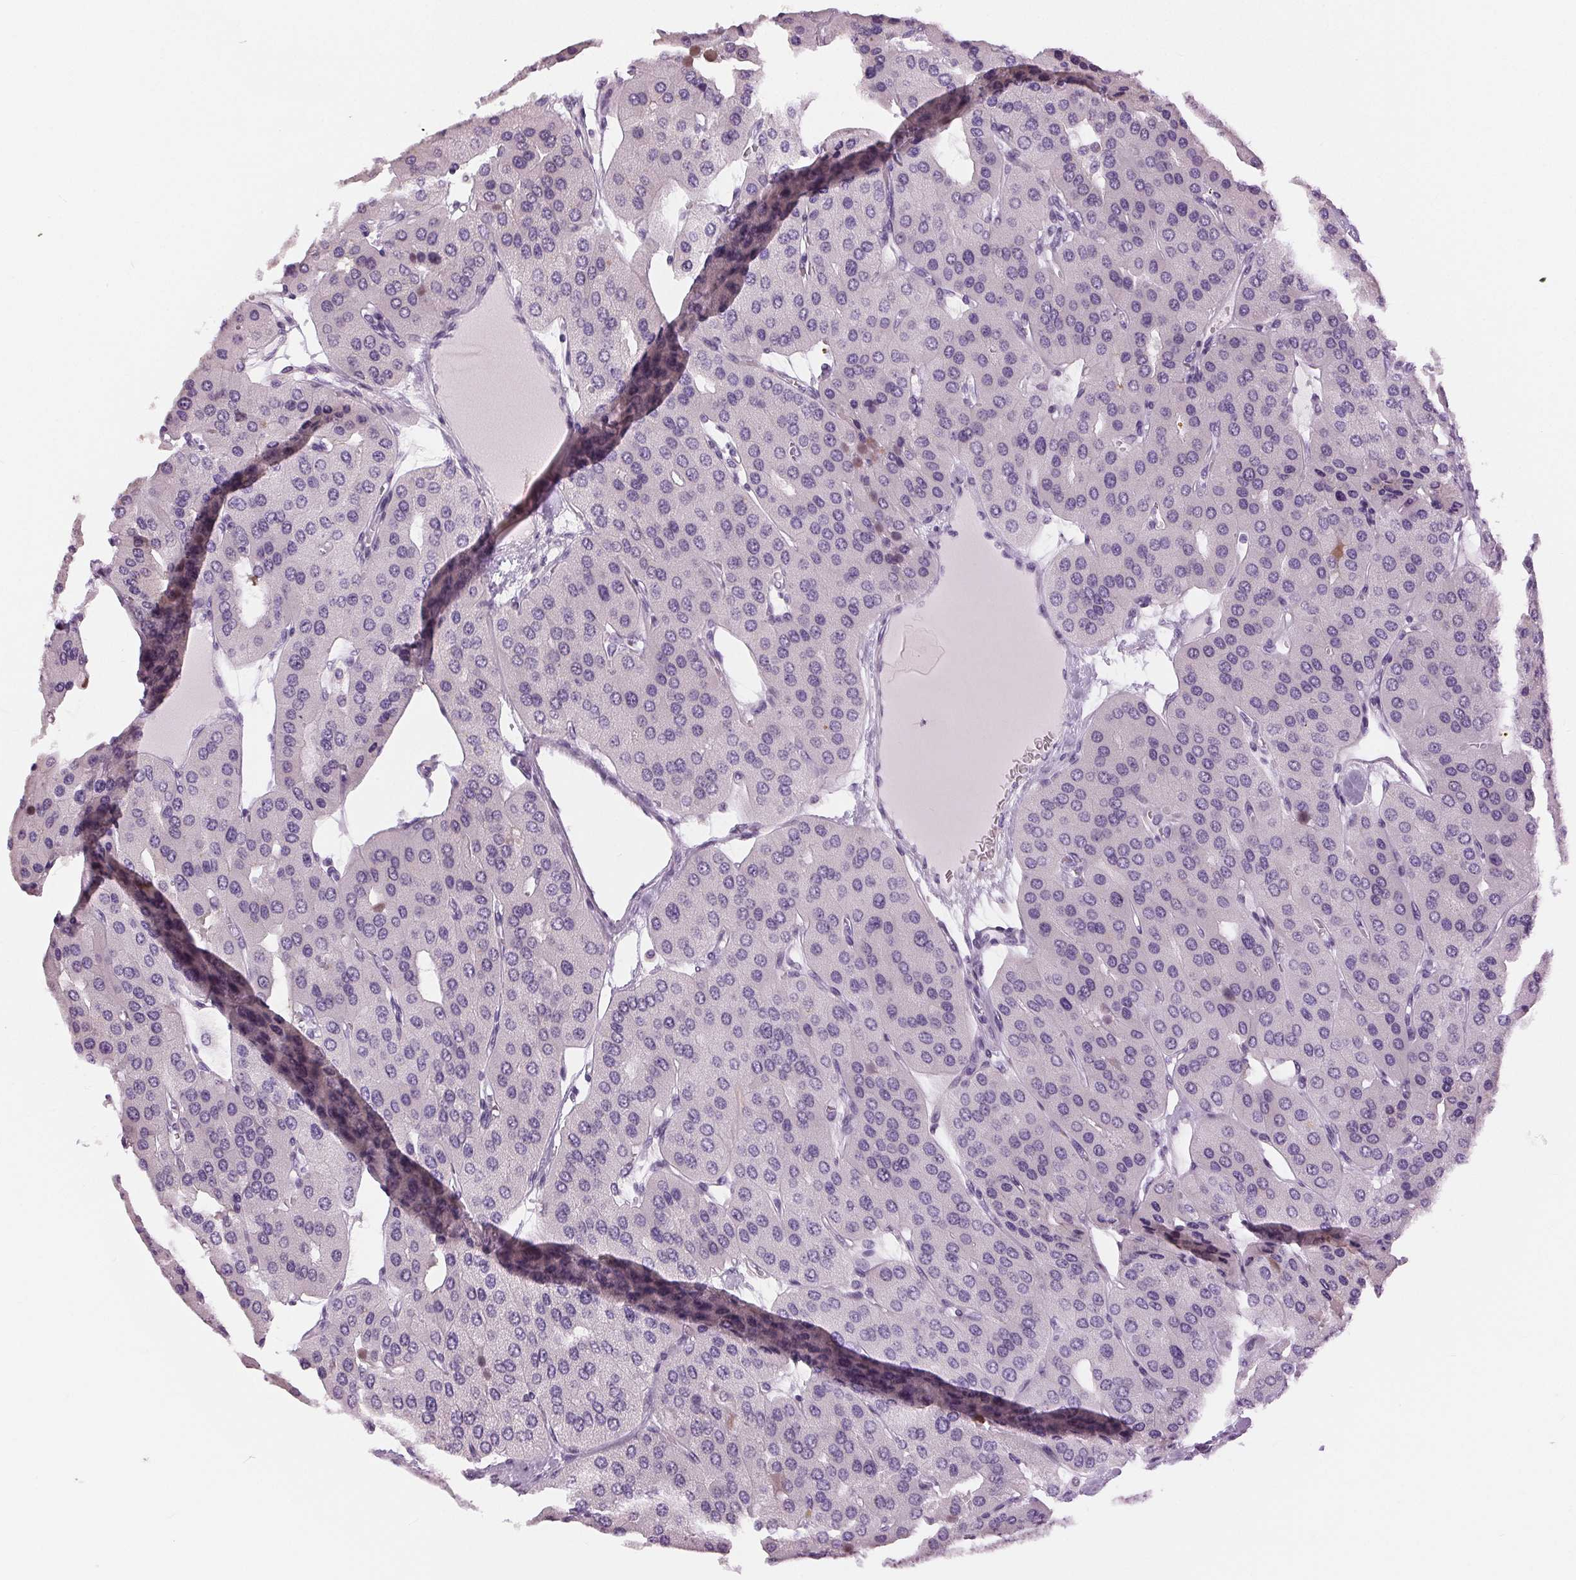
{"staining": {"intensity": "negative", "quantity": "none", "location": "none"}, "tissue": "parathyroid gland", "cell_type": "Glandular cells", "image_type": "normal", "snomed": [{"axis": "morphology", "description": "Normal tissue, NOS"}, {"axis": "morphology", "description": "Adenoma, NOS"}, {"axis": "topography", "description": "Parathyroid gland"}], "caption": "The IHC photomicrograph has no significant expression in glandular cells of parathyroid gland.", "gene": "MISP", "patient": {"sex": "female", "age": 86}}